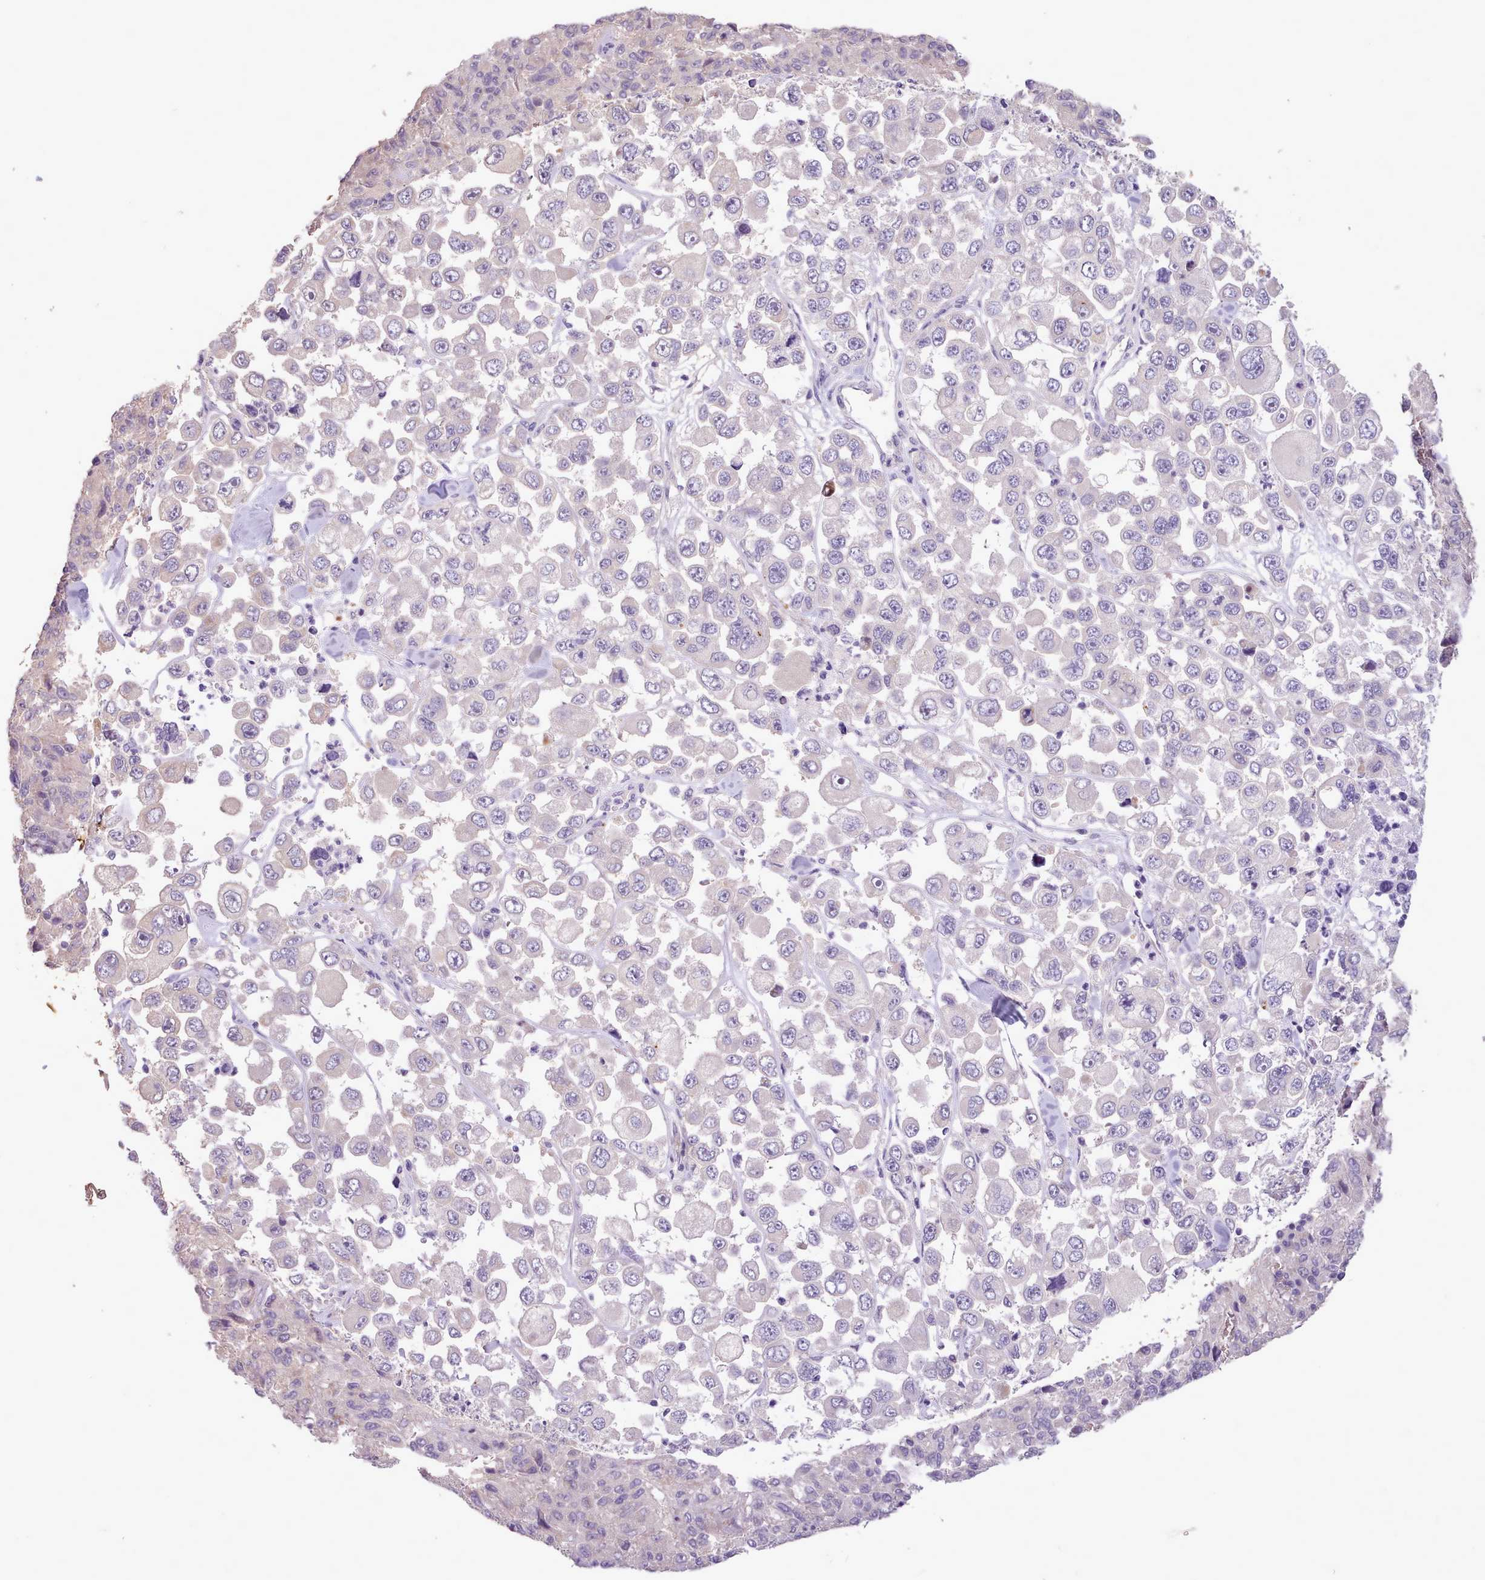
{"staining": {"intensity": "negative", "quantity": "none", "location": "none"}, "tissue": "melanoma", "cell_type": "Tumor cells", "image_type": "cancer", "snomed": [{"axis": "morphology", "description": "Malignant melanoma, Metastatic site"}, {"axis": "topography", "description": "Lymph node"}], "caption": "The immunohistochemistry (IHC) histopathology image has no significant staining in tumor cells of malignant melanoma (metastatic site) tissue.", "gene": "ZNF607", "patient": {"sex": "female", "age": 54}}